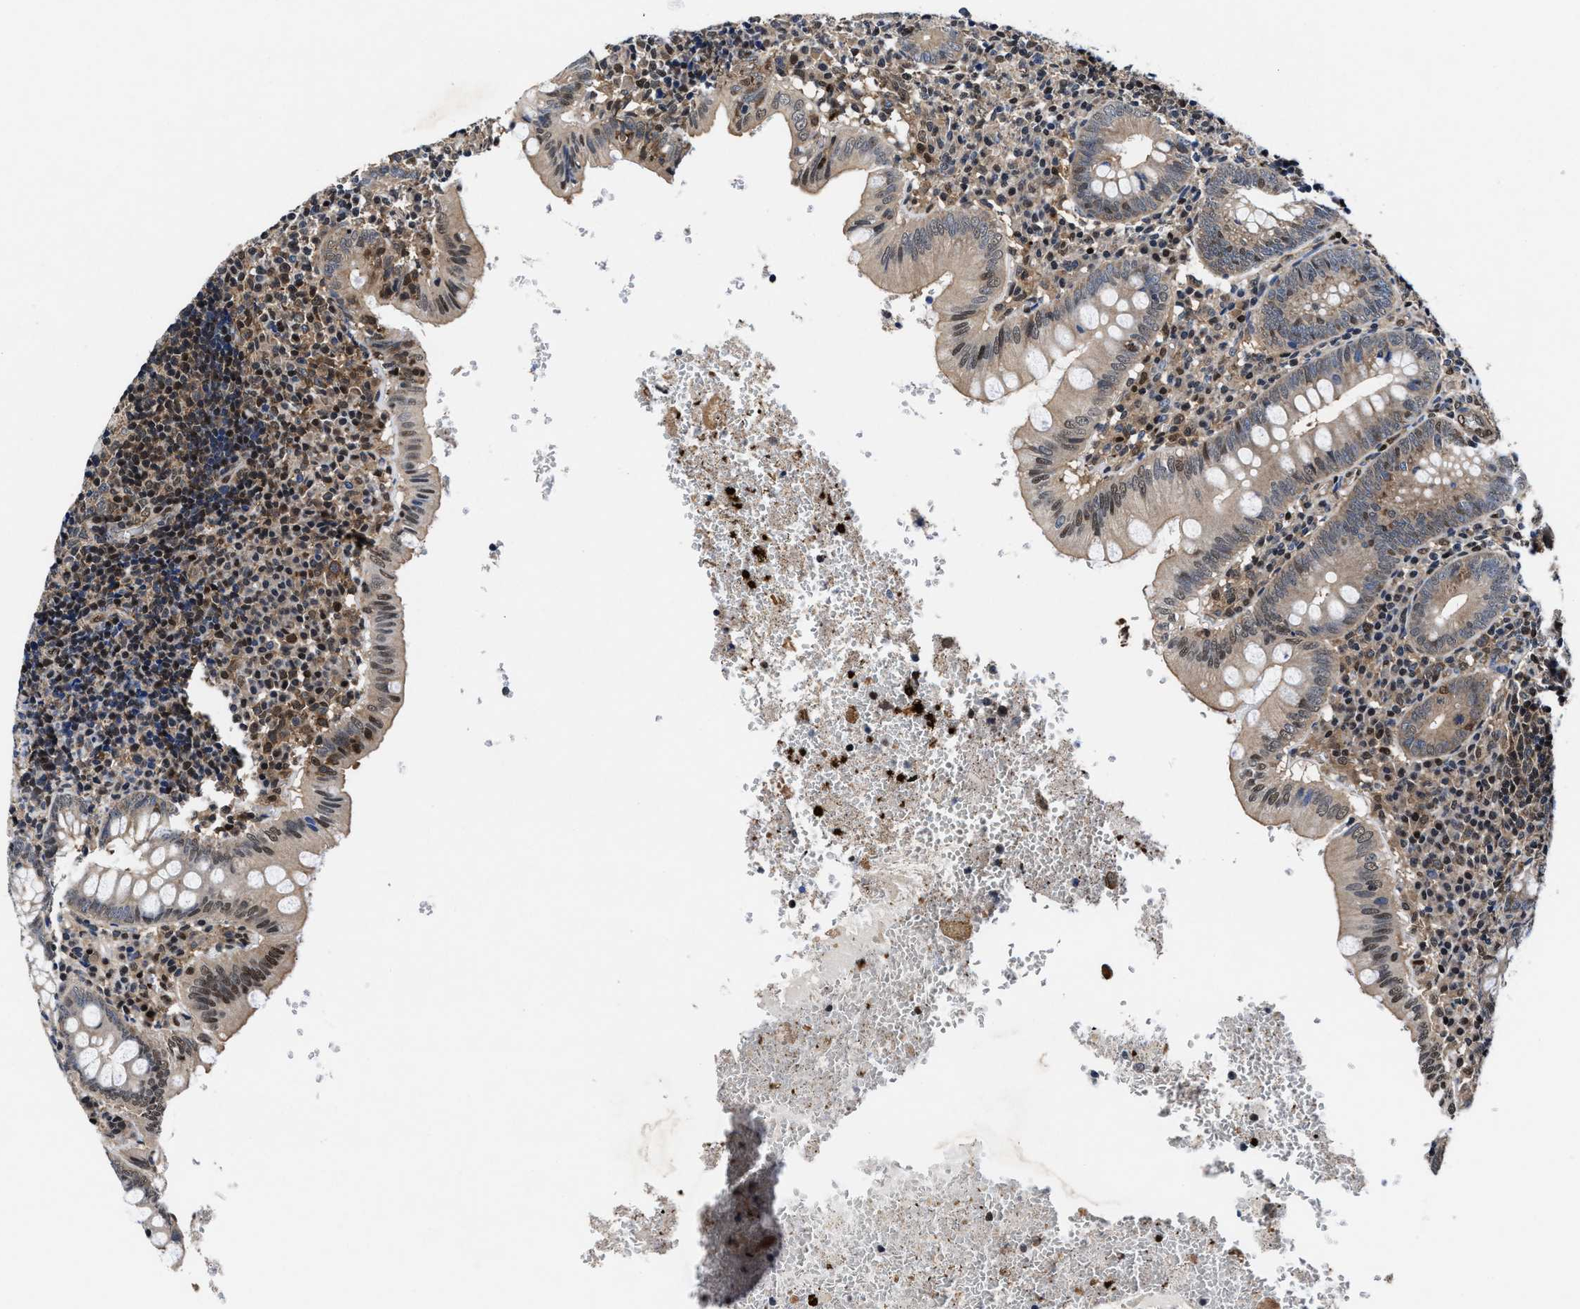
{"staining": {"intensity": "moderate", "quantity": ">75%", "location": "cytoplasmic/membranous,nuclear"}, "tissue": "appendix", "cell_type": "Glandular cells", "image_type": "normal", "snomed": [{"axis": "morphology", "description": "Normal tissue, NOS"}, {"axis": "topography", "description": "Appendix"}], "caption": "Protein expression analysis of benign human appendix reveals moderate cytoplasmic/membranous,nuclear staining in about >75% of glandular cells. (IHC, brightfield microscopy, high magnification).", "gene": "ACLY", "patient": {"sex": "male", "age": 8}}